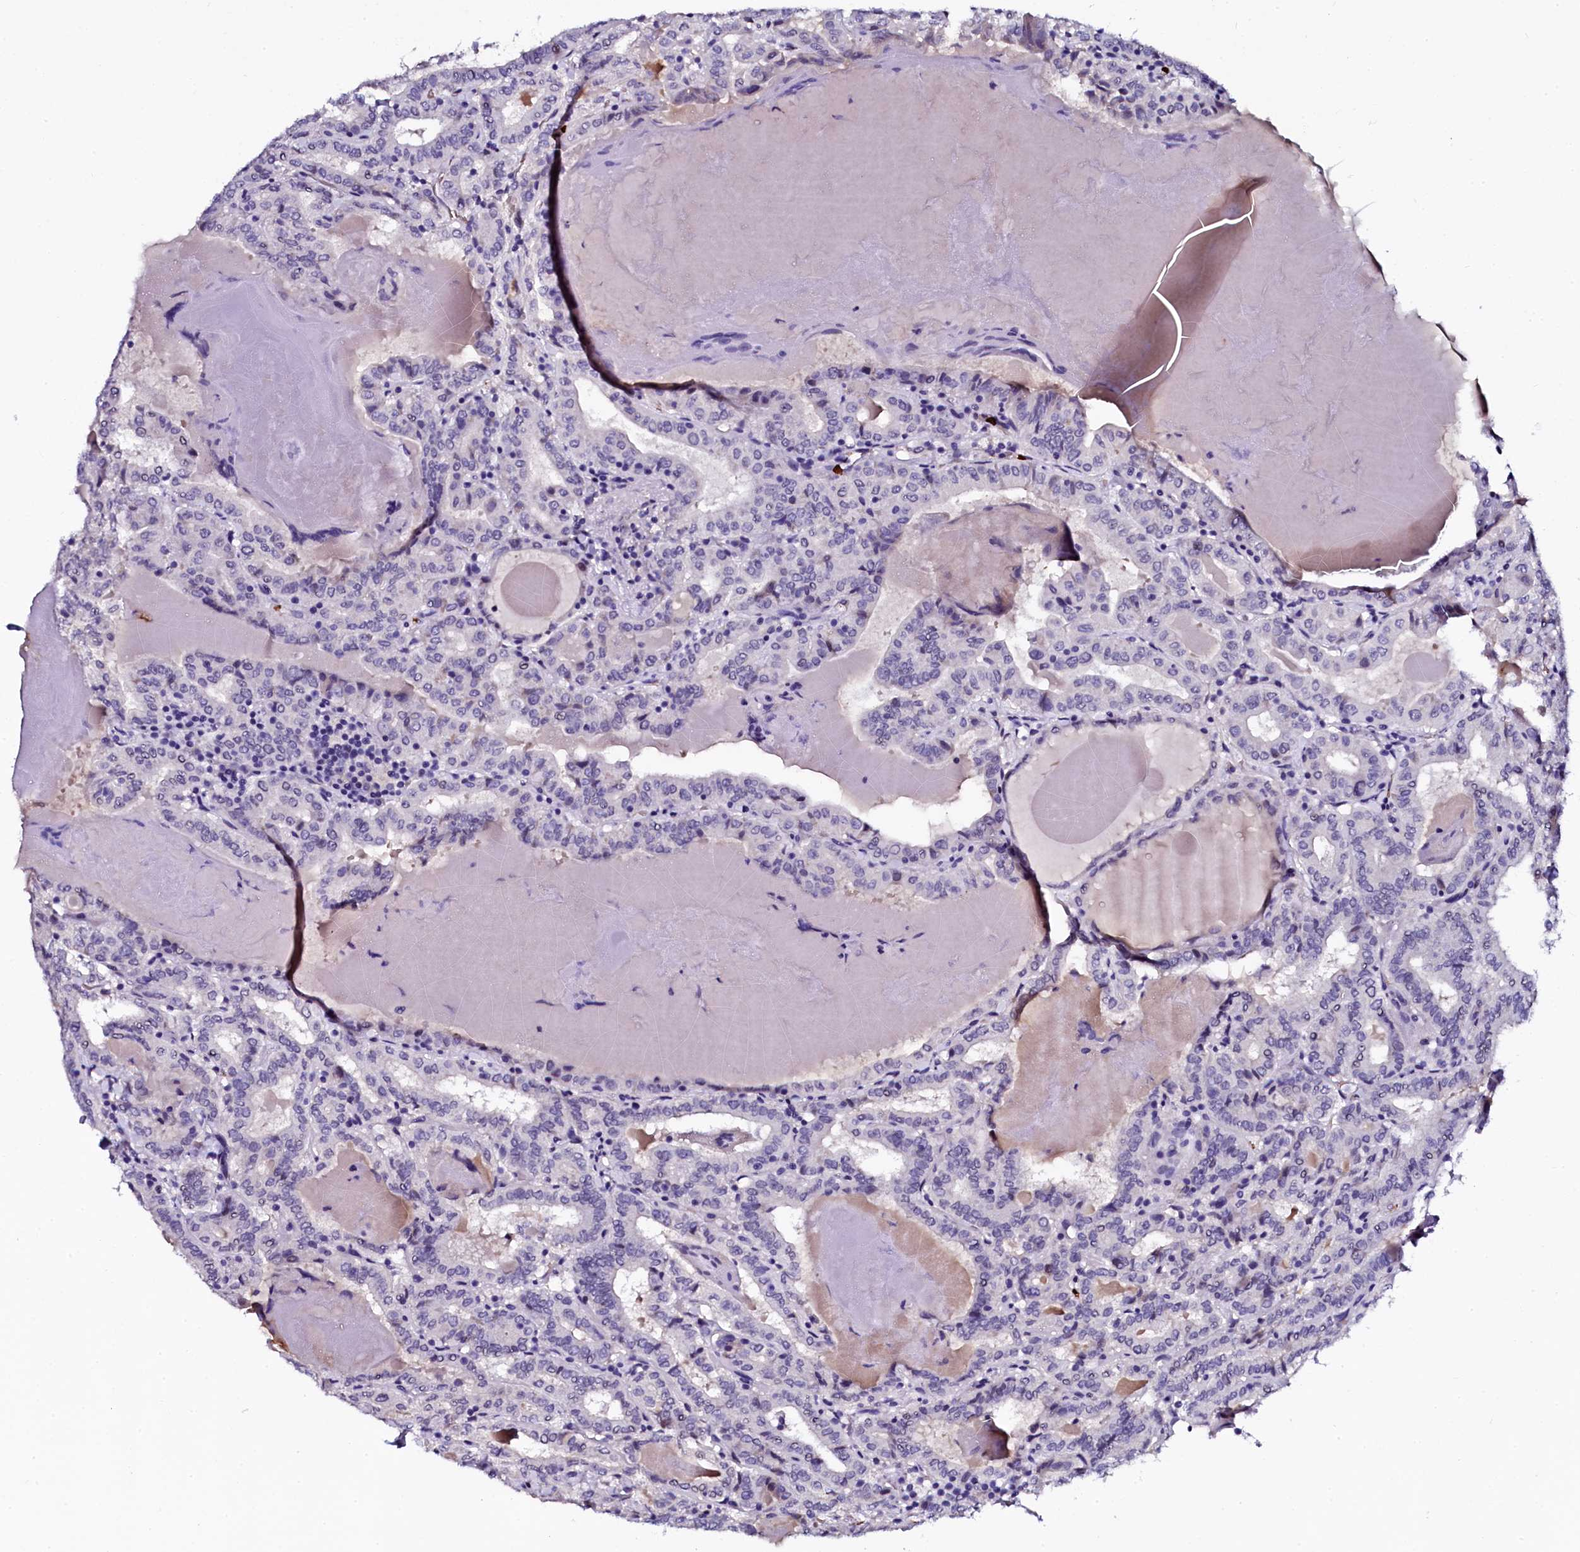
{"staining": {"intensity": "negative", "quantity": "none", "location": "none"}, "tissue": "thyroid cancer", "cell_type": "Tumor cells", "image_type": "cancer", "snomed": [{"axis": "morphology", "description": "Papillary adenocarcinoma, NOS"}, {"axis": "topography", "description": "Thyroid gland"}], "caption": "Immunohistochemistry photomicrograph of thyroid cancer (papillary adenocarcinoma) stained for a protein (brown), which reveals no staining in tumor cells.", "gene": "CTDSPL2", "patient": {"sex": "female", "age": 72}}